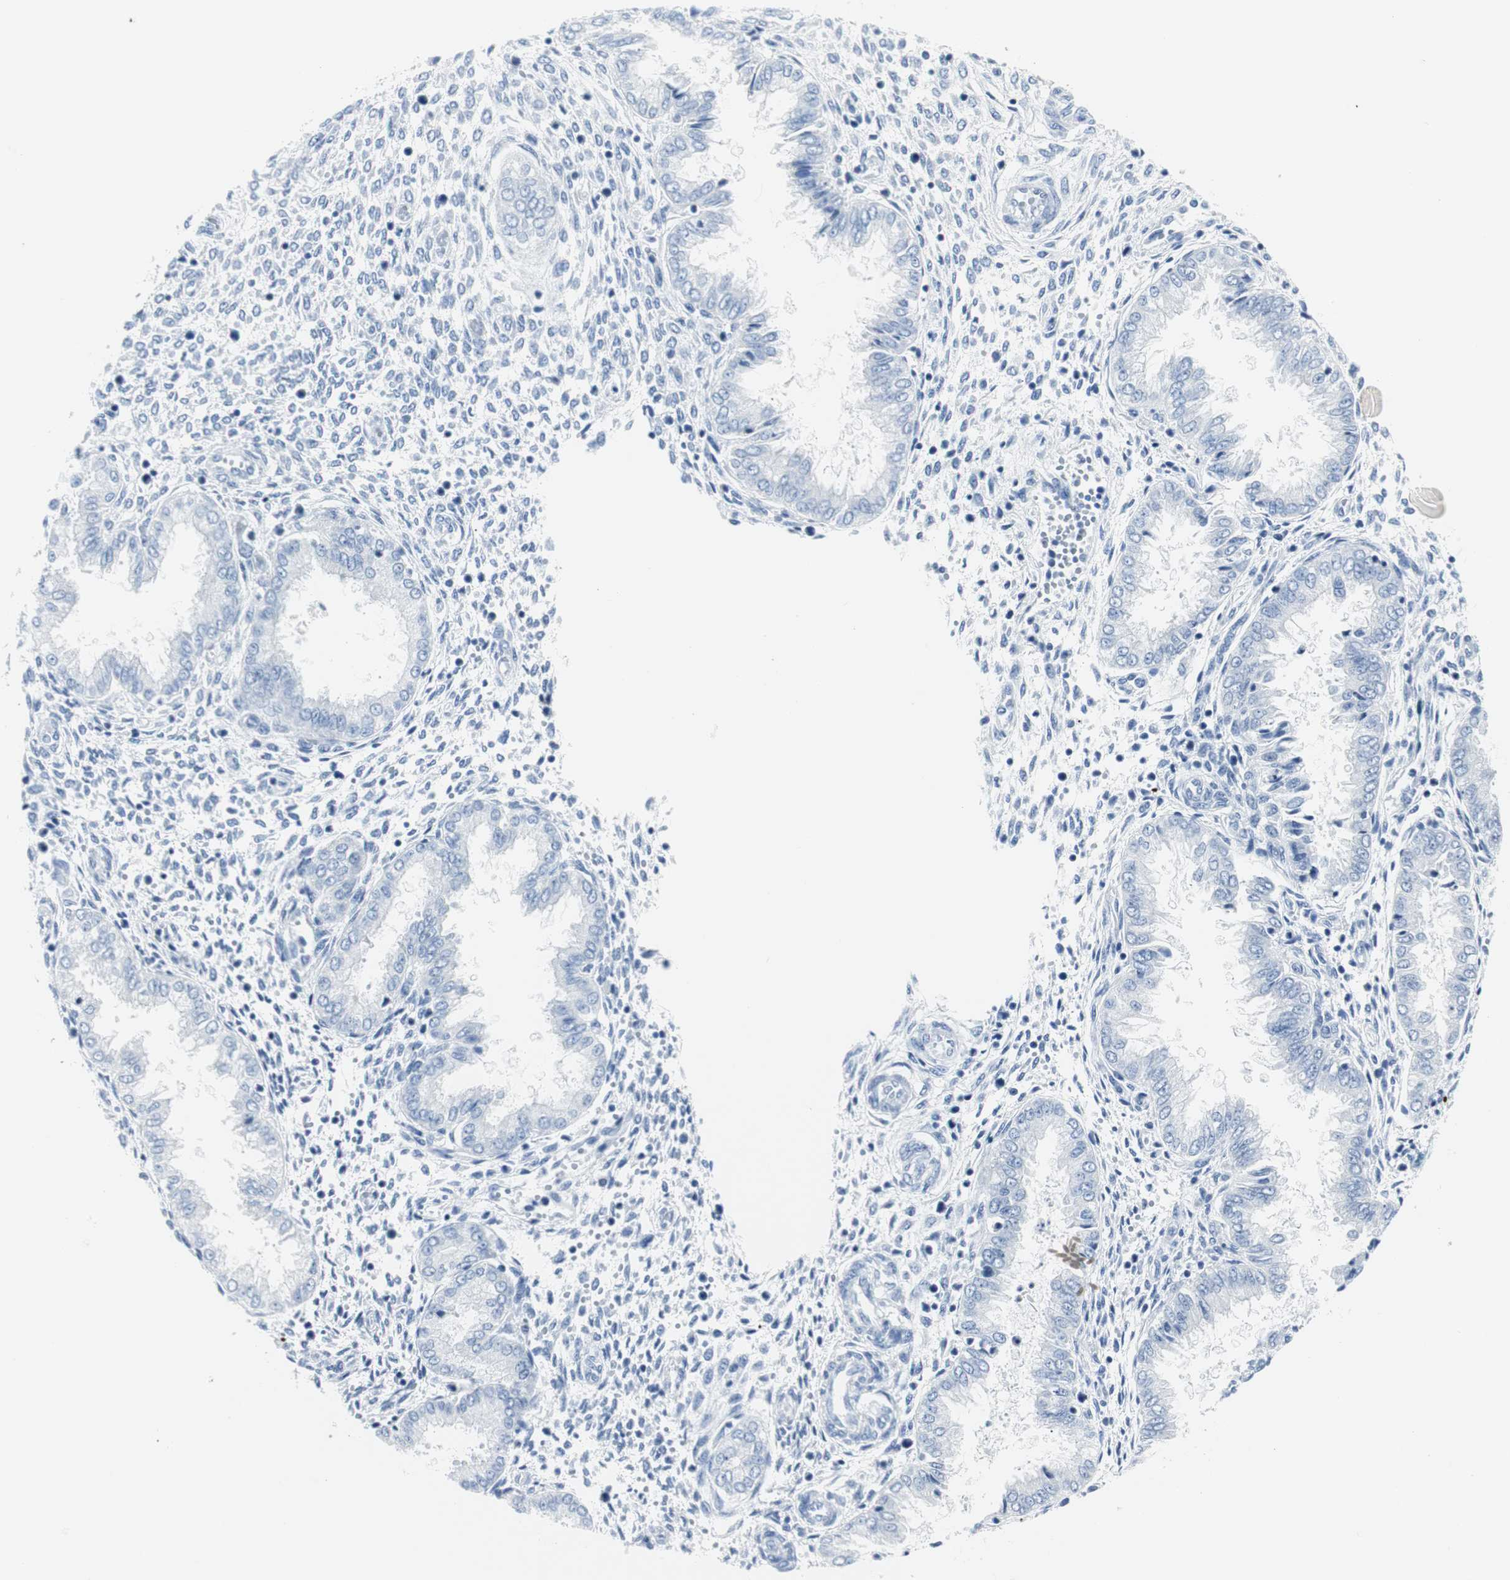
{"staining": {"intensity": "negative", "quantity": "none", "location": "none"}, "tissue": "endometrium", "cell_type": "Cells in endometrial stroma", "image_type": "normal", "snomed": [{"axis": "morphology", "description": "Normal tissue, NOS"}, {"axis": "topography", "description": "Endometrium"}], "caption": "Immunohistochemical staining of normal human endometrium exhibits no significant staining in cells in endometrial stroma.", "gene": "GAP43", "patient": {"sex": "female", "age": 33}}